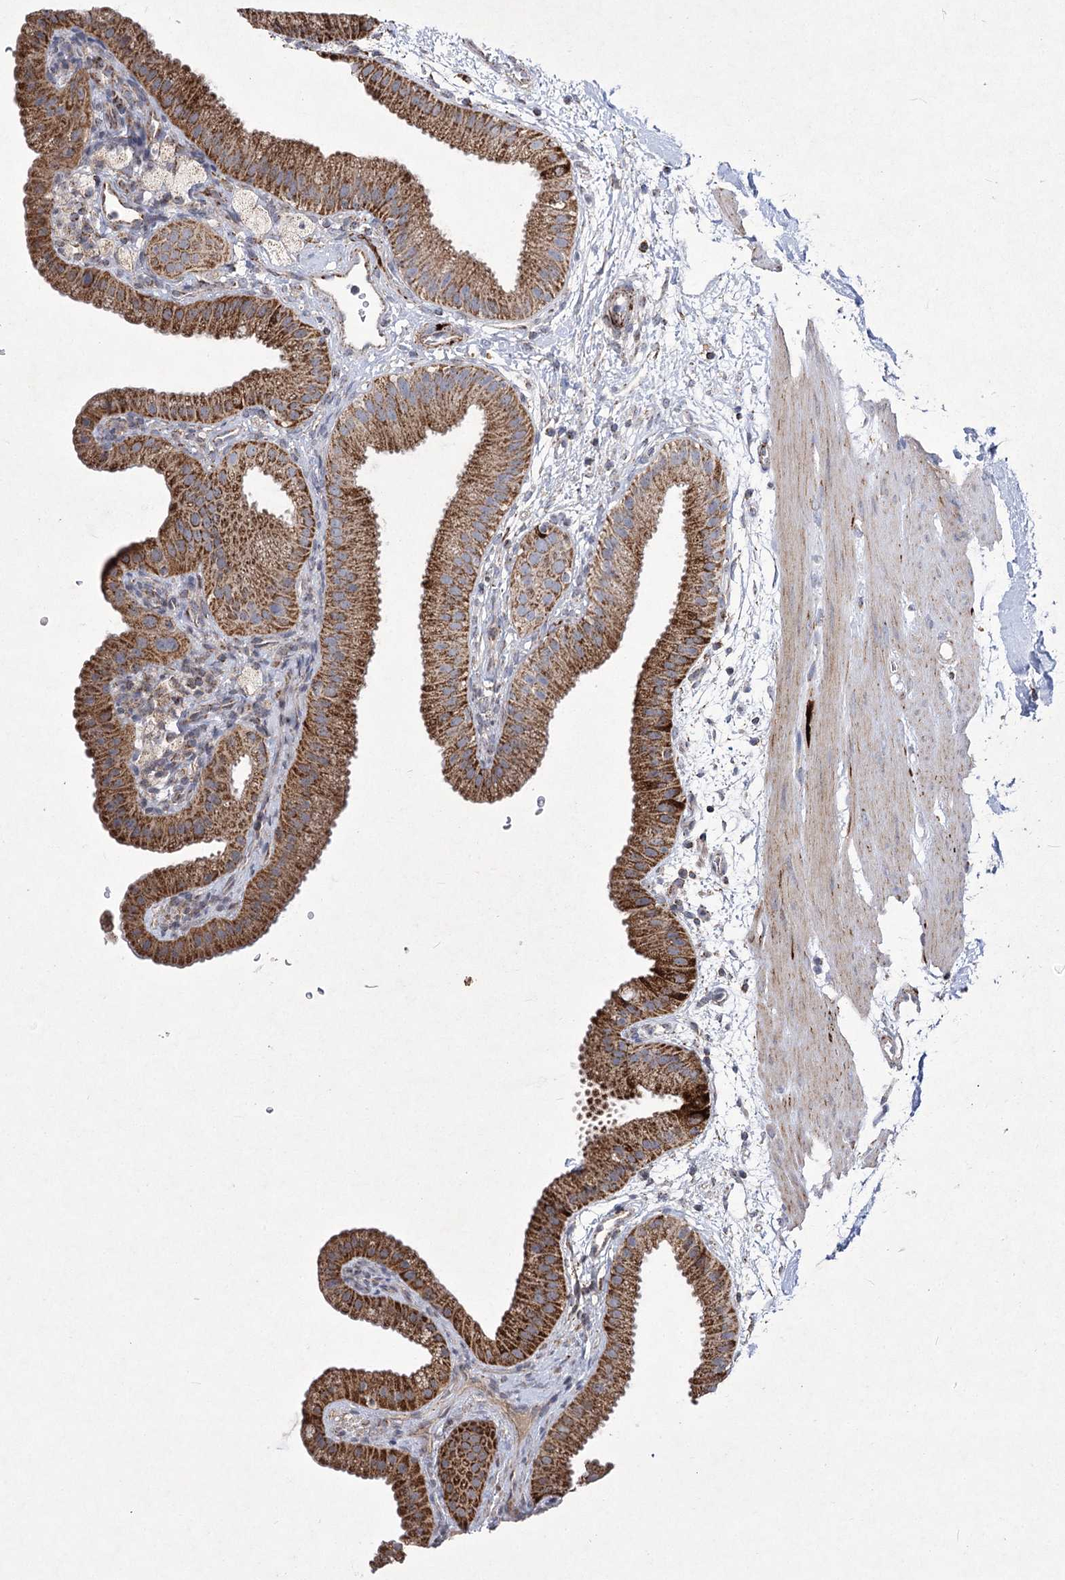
{"staining": {"intensity": "strong", "quantity": ">75%", "location": "cytoplasmic/membranous"}, "tissue": "gallbladder", "cell_type": "Glandular cells", "image_type": "normal", "snomed": [{"axis": "morphology", "description": "Normal tissue, NOS"}, {"axis": "topography", "description": "Gallbladder"}], "caption": "Benign gallbladder was stained to show a protein in brown. There is high levels of strong cytoplasmic/membranous expression in approximately >75% of glandular cells.", "gene": "PDHB", "patient": {"sex": "female", "age": 64}}